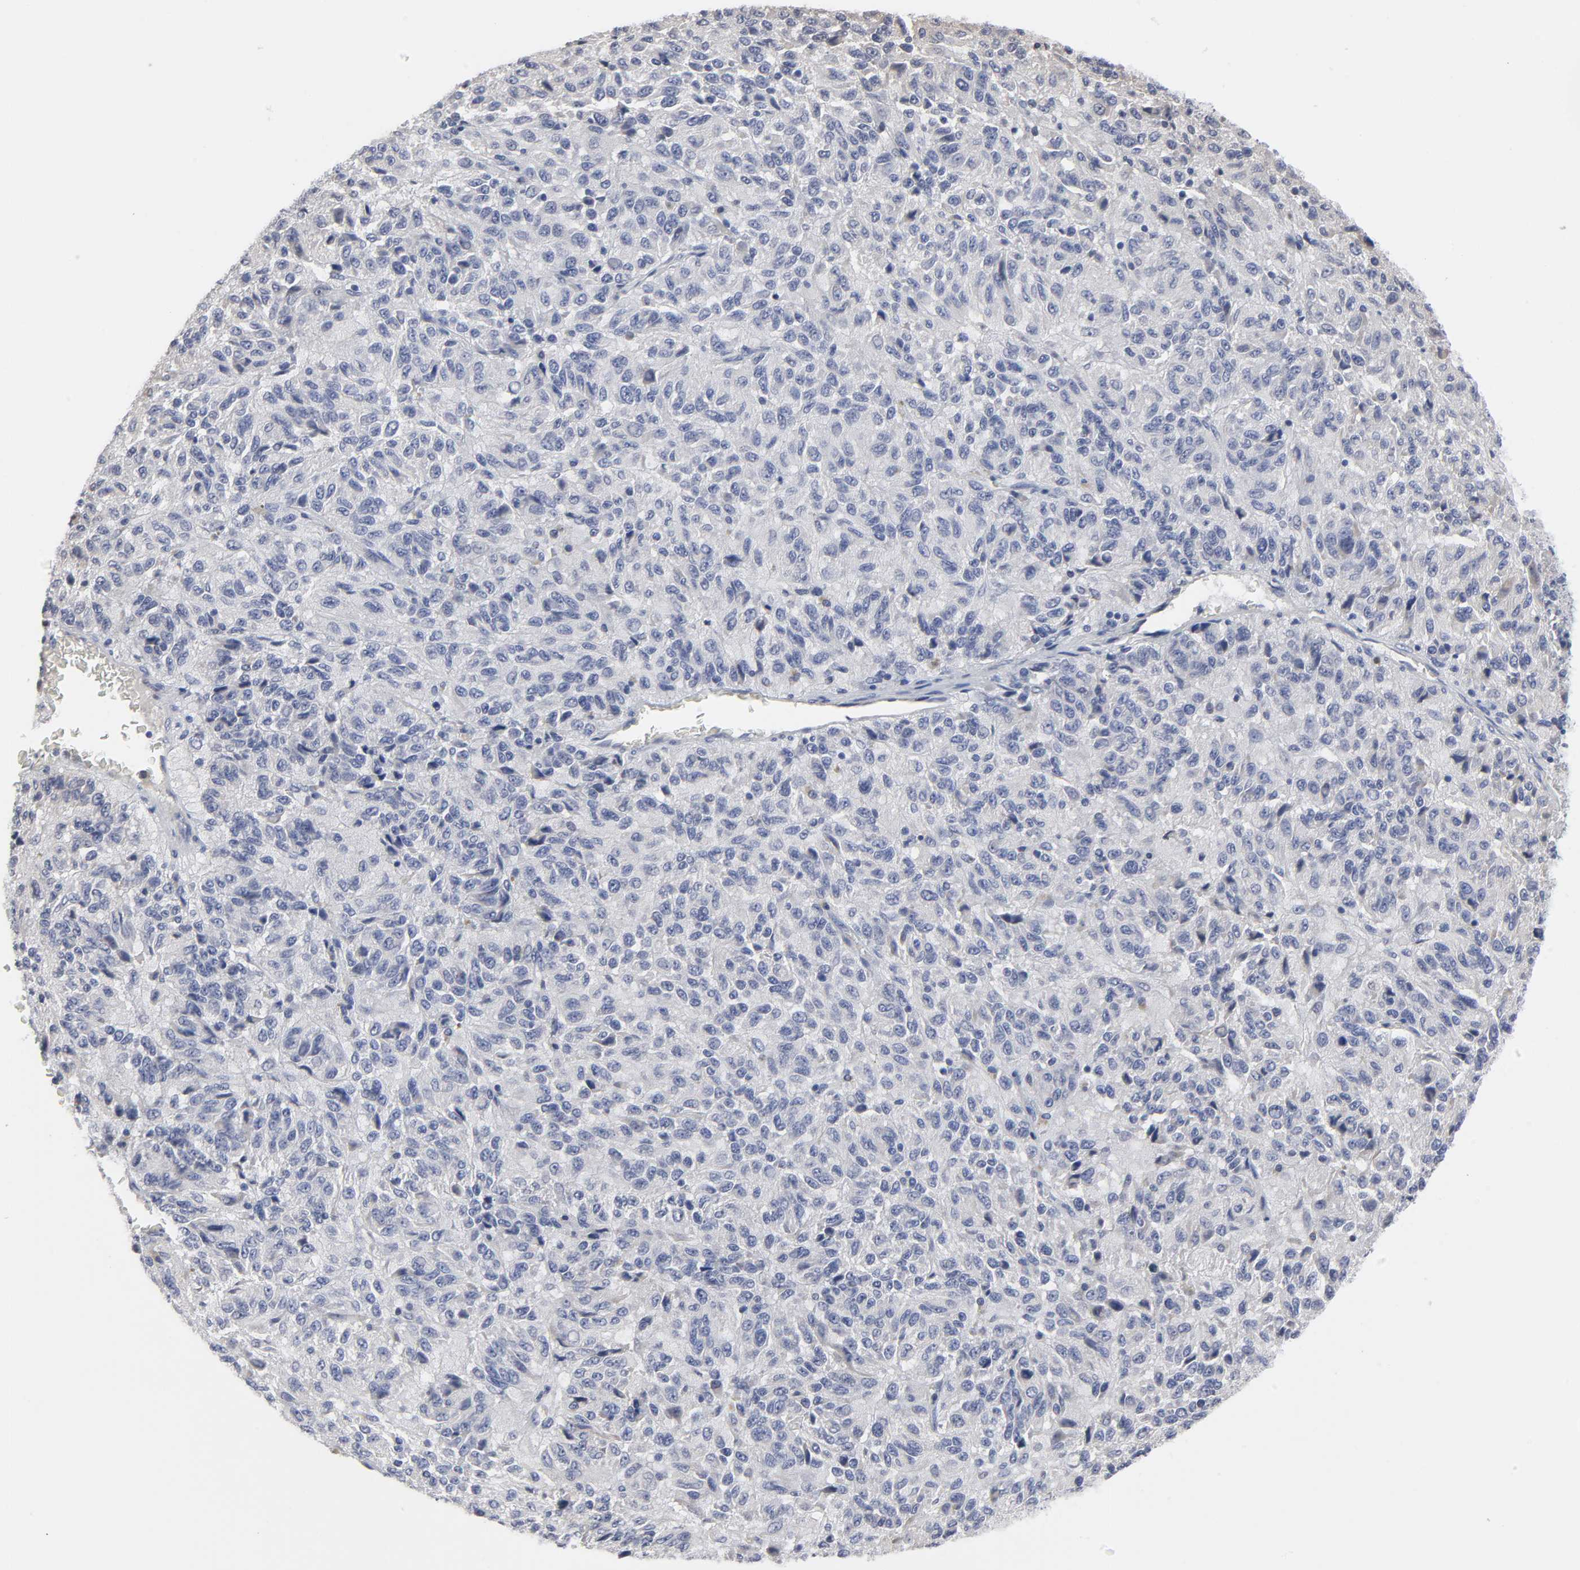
{"staining": {"intensity": "weak", "quantity": "<25%", "location": "cytoplasmic/membranous"}, "tissue": "melanoma", "cell_type": "Tumor cells", "image_type": "cancer", "snomed": [{"axis": "morphology", "description": "Malignant melanoma, Metastatic site"}, {"axis": "topography", "description": "Lung"}], "caption": "Tumor cells are negative for protein expression in human melanoma.", "gene": "HNF4A", "patient": {"sex": "male", "age": 64}}